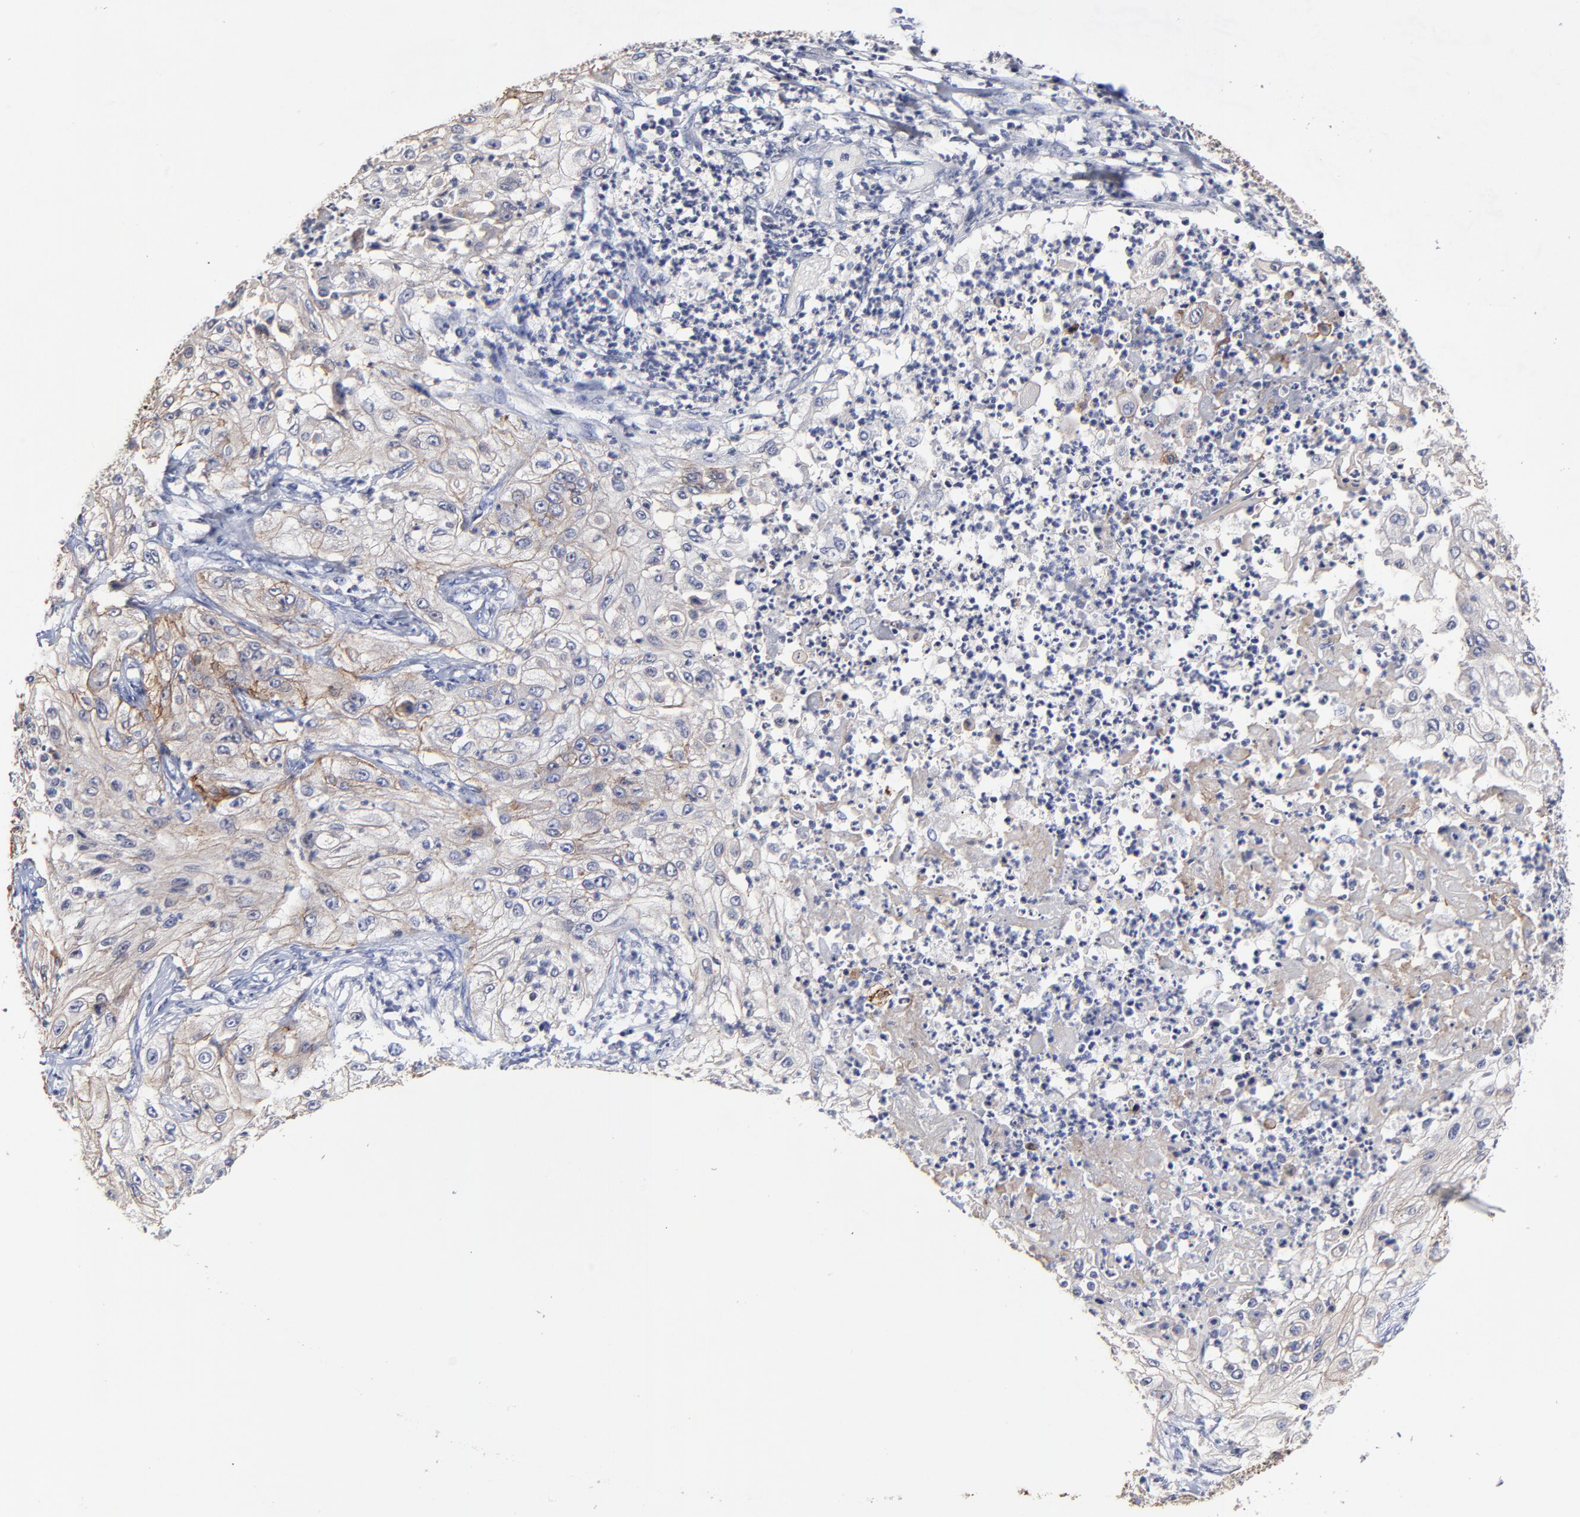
{"staining": {"intensity": "weak", "quantity": "<25%", "location": "cytoplasmic/membranous"}, "tissue": "lung cancer", "cell_type": "Tumor cells", "image_type": "cancer", "snomed": [{"axis": "morphology", "description": "Inflammation, NOS"}, {"axis": "morphology", "description": "Squamous cell carcinoma, NOS"}, {"axis": "topography", "description": "Lymph node"}, {"axis": "topography", "description": "Soft tissue"}, {"axis": "topography", "description": "Lung"}], "caption": "This histopathology image is of lung squamous cell carcinoma stained with immunohistochemistry to label a protein in brown with the nuclei are counter-stained blue. There is no staining in tumor cells.", "gene": "CXADR", "patient": {"sex": "male", "age": 66}}